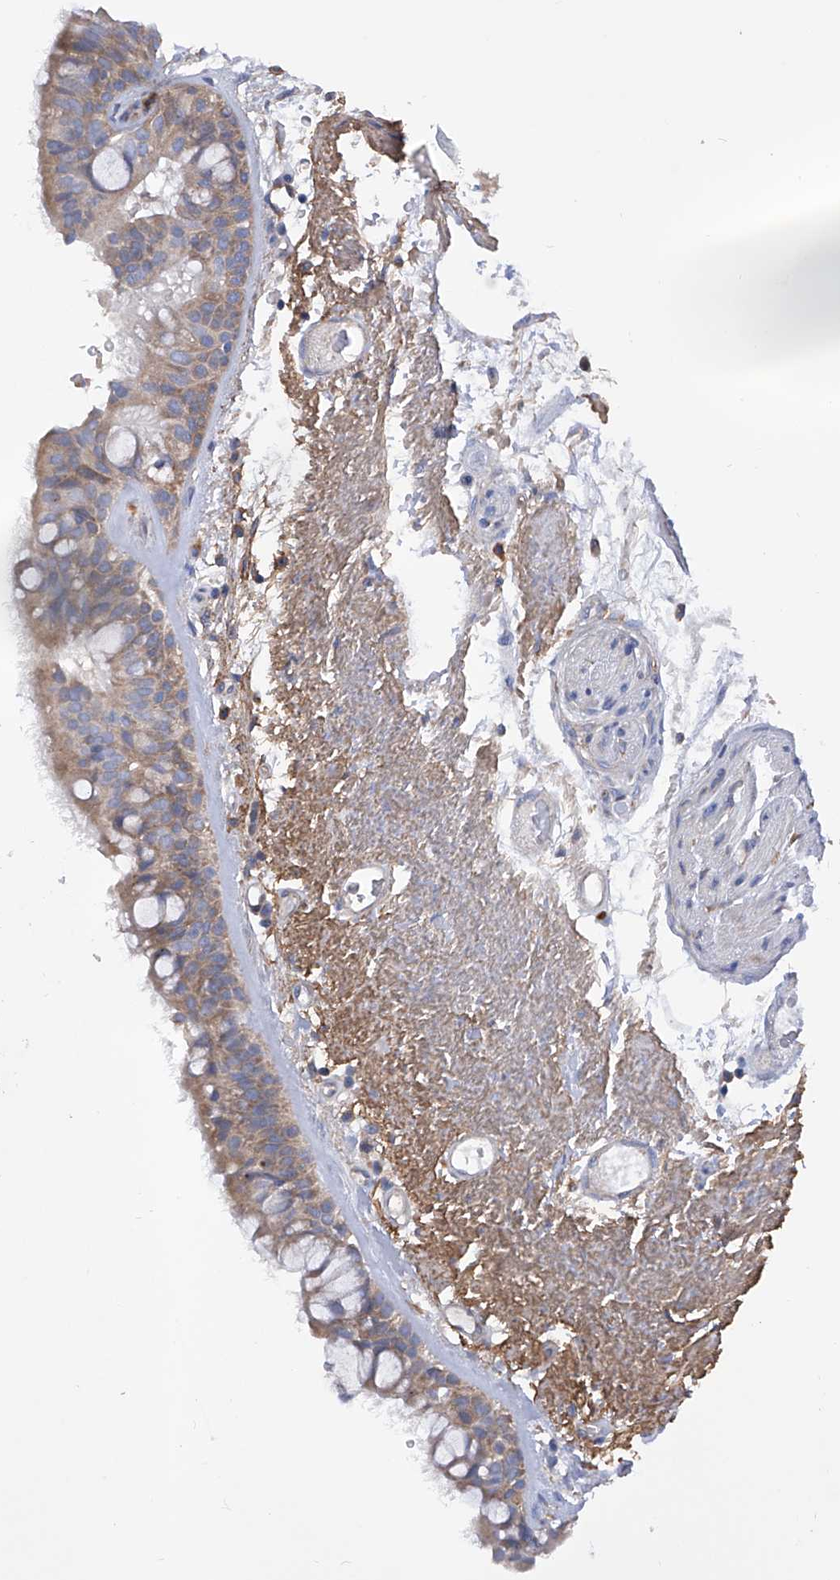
{"staining": {"intensity": "moderate", "quantity": ">75%", "location": "cytoplasmic/membranous"}, "tissue": "bronchus", "cell_type": "Respiratory epithelial cells", "image_type": "normal", "snomed": [{"axis": "morphology", "description": "Normal tissue, NOS"}, {"axis": "morphology", "description": "Squamous cell carcinoma, NOS"}, {"axis": "topography", "description": "Lymph node"}, {"axis": "topography", "description": "Bronchus"}, {"axis": "topography", "description": "Lung"}], "caption": "An image of human bronchus stained for a protein shows moderate cytoplasmic/membranous brown staining in respiratory epithelial cells. The staining is performed using DAB (3,3'-diaminobenzidine) brown chromogen to label protein expression. The nuclei are counter-stained blue using hematoxylin.", "gene": "INPP5B", "patient": {"sex": "male", "age": 66}}